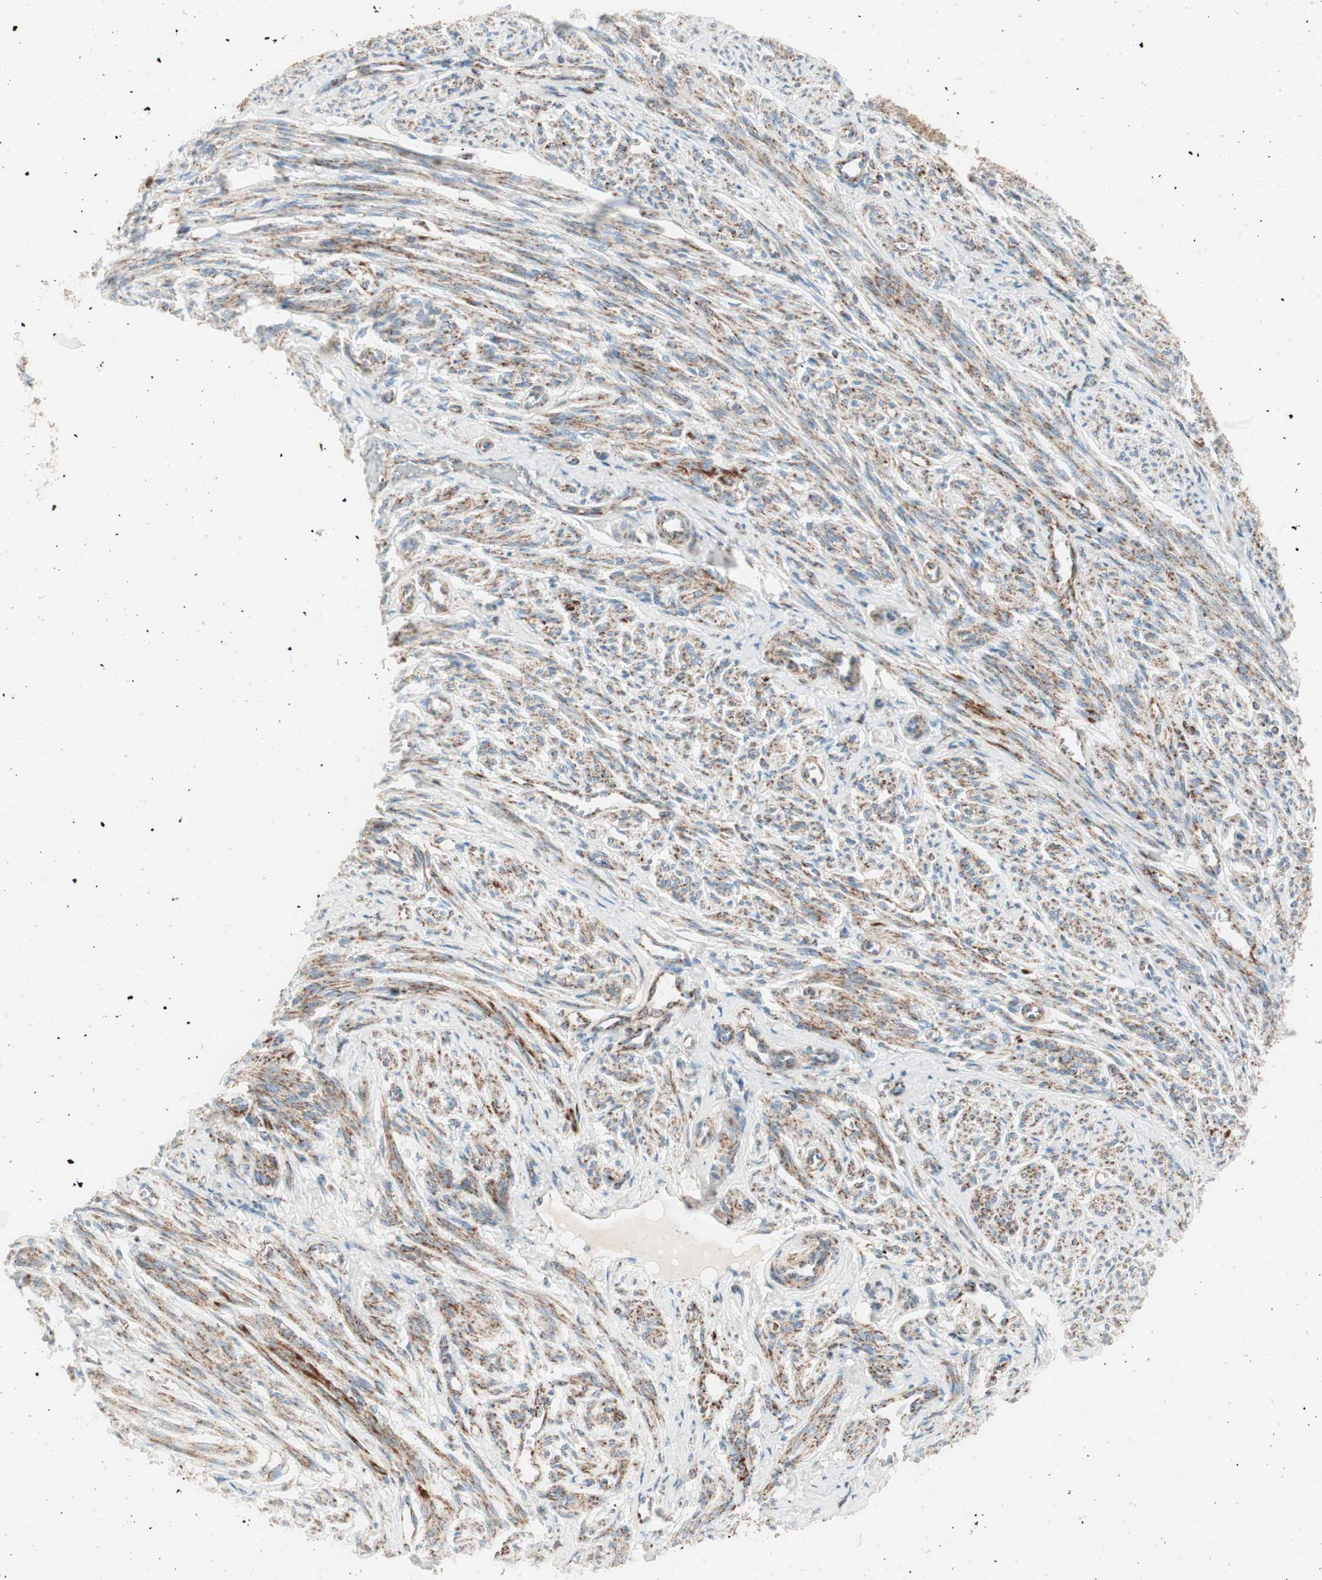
{"staining": {"intensity": "moderate", "quantity": ">75%", "location": "cytoplasmic/membranous"}, "tissue": "smooth muscle", "cell_type": "Smooth muscle cells", "image_type": "normal", "snomed": [{"axis": "morphology", "description": "Normal tissue, NOS"}, {"axis": "topography", "description": "Smooth muscle"}], "caption": "Protein expression analysis of normal human smooth muscle reveals moderate cytoplasmic/membranous positivity in approximately >75% of smooth muscle cells. Using DAB (3,3'-diaminobenzidine) (brown) and hematoxylin (blue) stains, captured at high magnification using brightfield microscopy.", "gene": "TOMM20", "patient": {"sex": "female", "age": 65}}